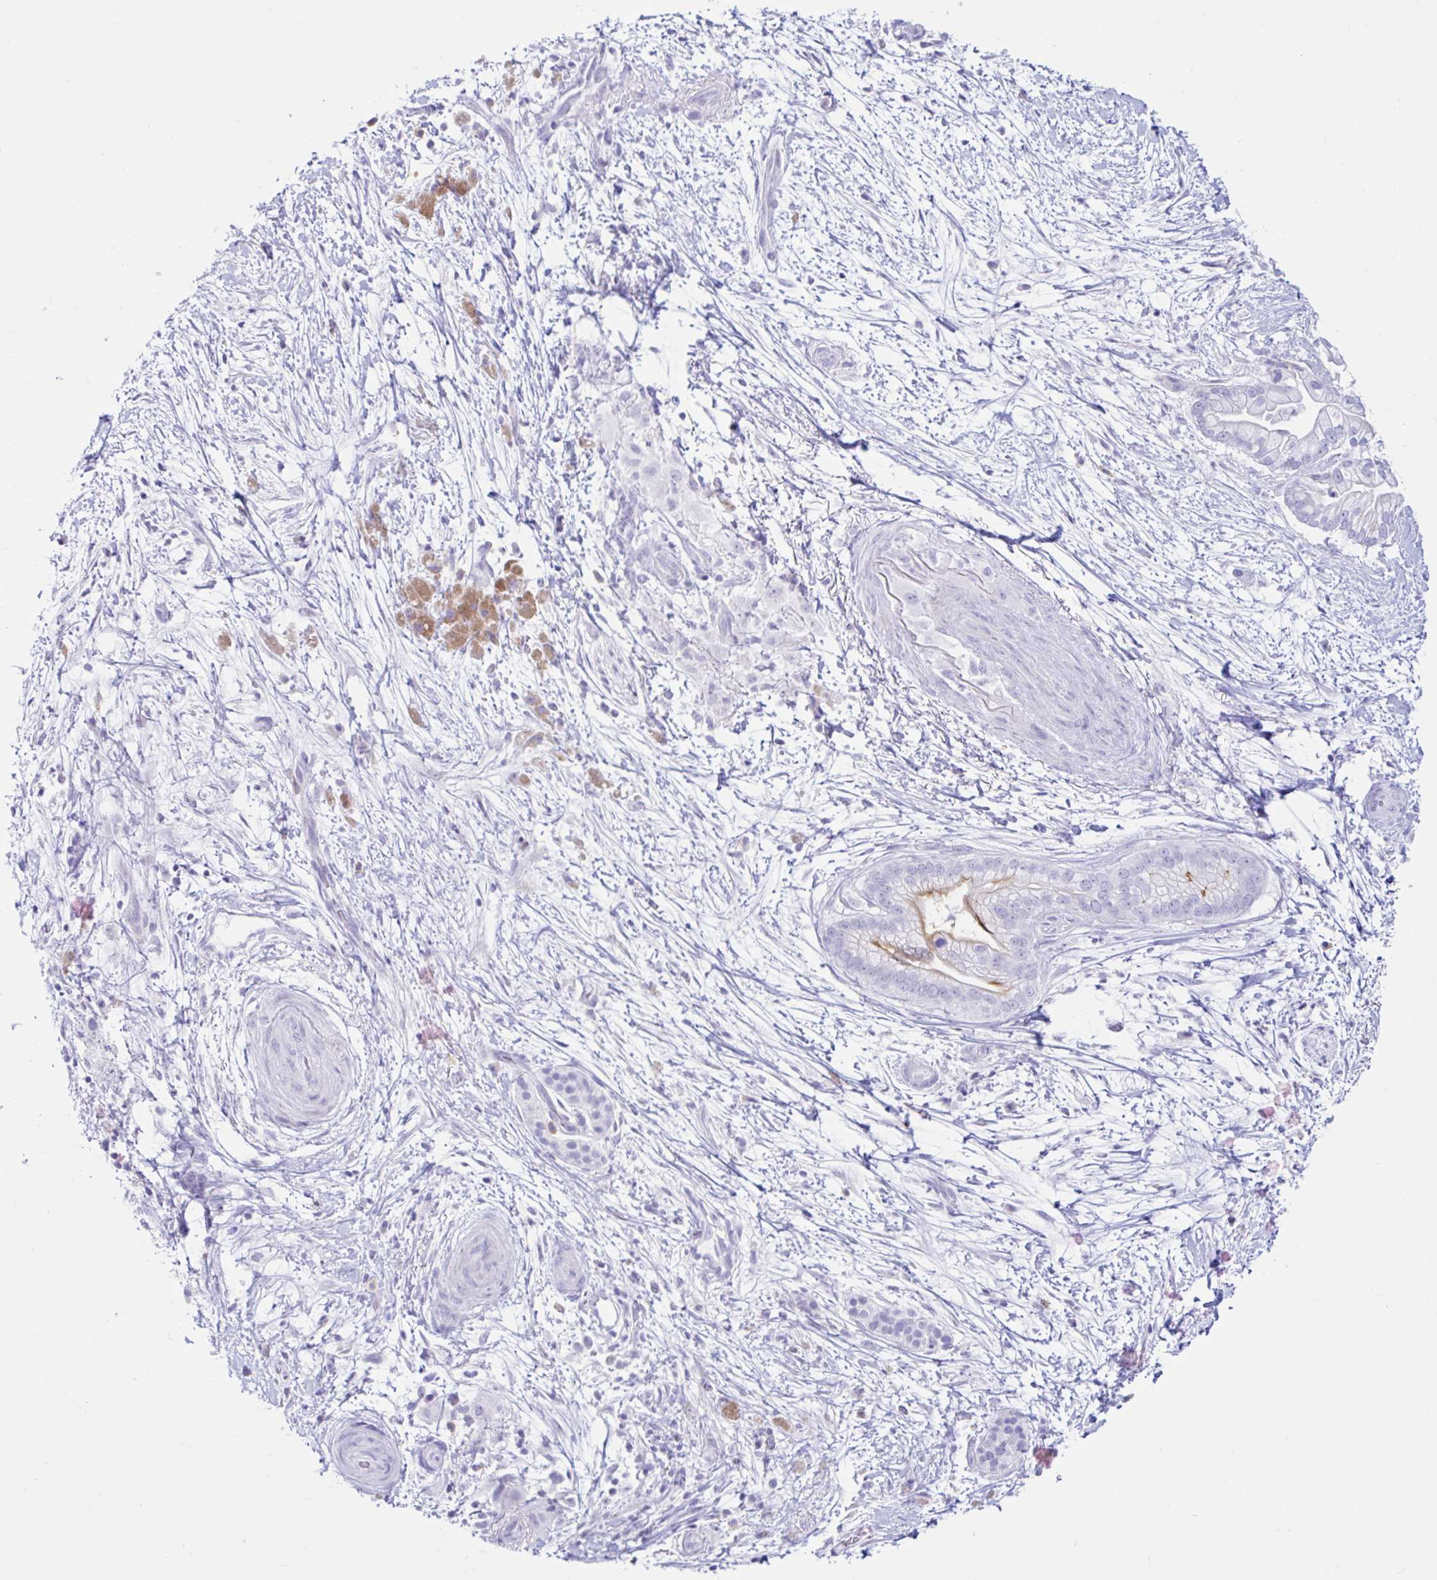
{"staining": {"intensity": "weak", "quantity": "<25%", "location": "cytoplasmic/membranous"}, "tissue": "pancreatic cancer", "cell_type": "Tumor cells", "image_type": "cancer", "snomed": [{"axis": "morphology", "description": "Adenocarcinoma, NOS"}, {"axis": "topography", "description": "Pancreas"}], "caption": "Protein analysis of adenocarcinoma (pancreatic) shows no significant staining in tumor cells. (DAB (3,3'-diaminobenzidine) IHC, high magnification).", "gene": "BEST1", "patient": {"sex": "female", "age": 69}}